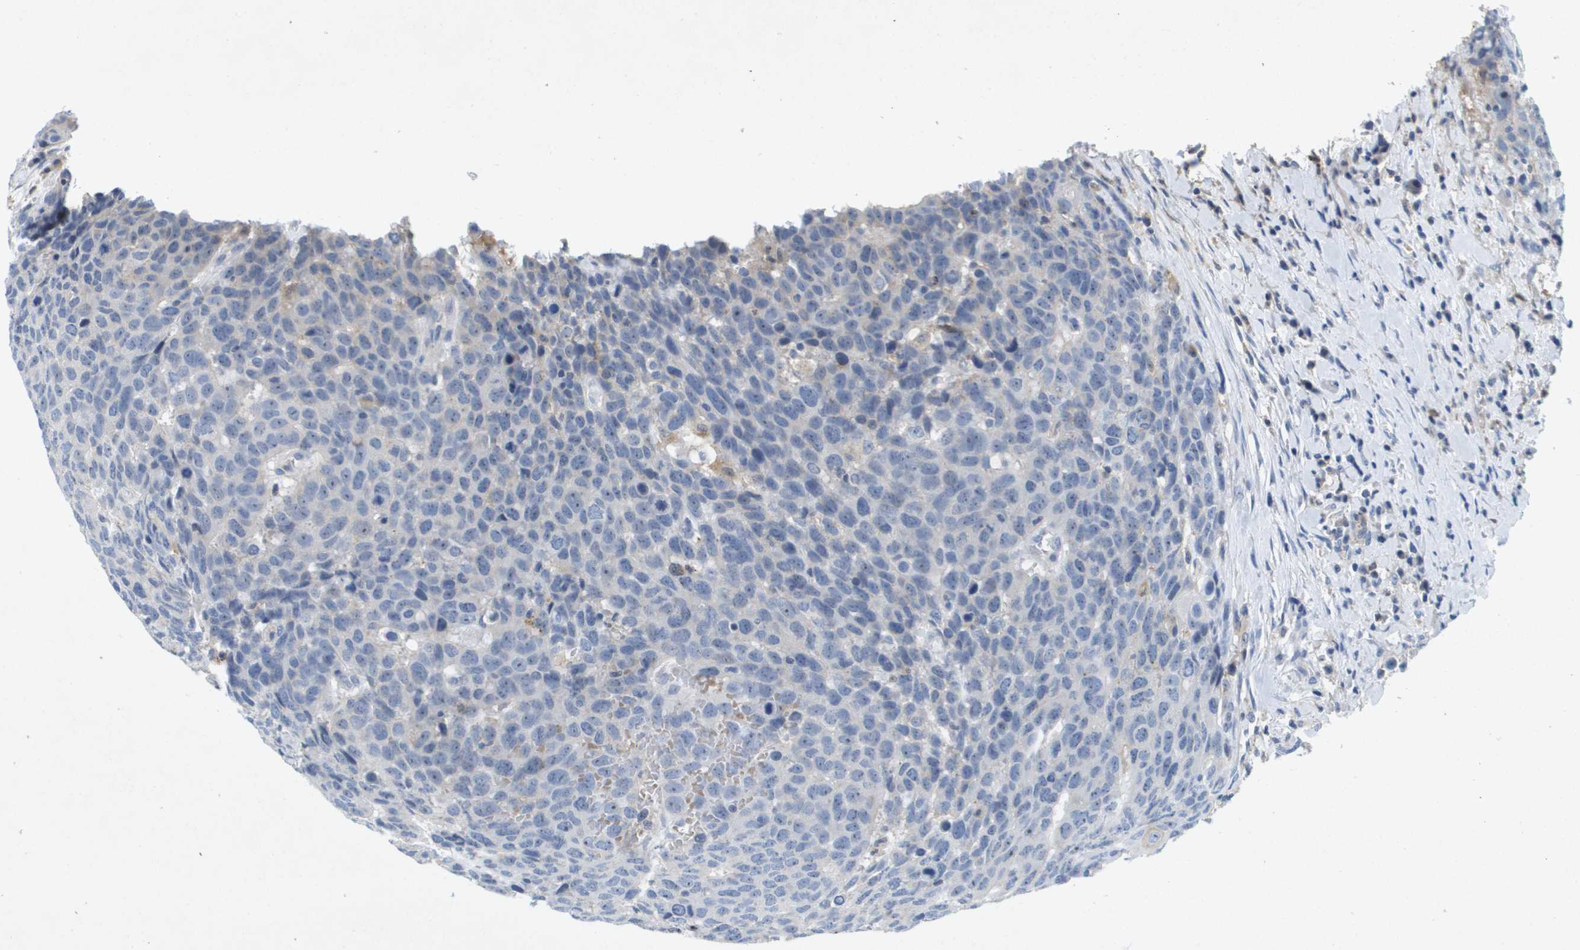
{"staining": {"intensity": "negative", "quantity": "none", "location": "none"}, "tissue": "head and neck cancer", "cell_type": "Tumor cells", "image_type": "cancer", "snomed": [{"axis": "morphology", "description": "Squamous cell carcinoma, NOS"}, {"axis": "topography", "description": "Head-Neck"}], "caption": "Tumor cells are negative for brown protein staining in head and neck cancer.", "gene": "LIPG", "patient": {"sex": "male", "age": 66}}